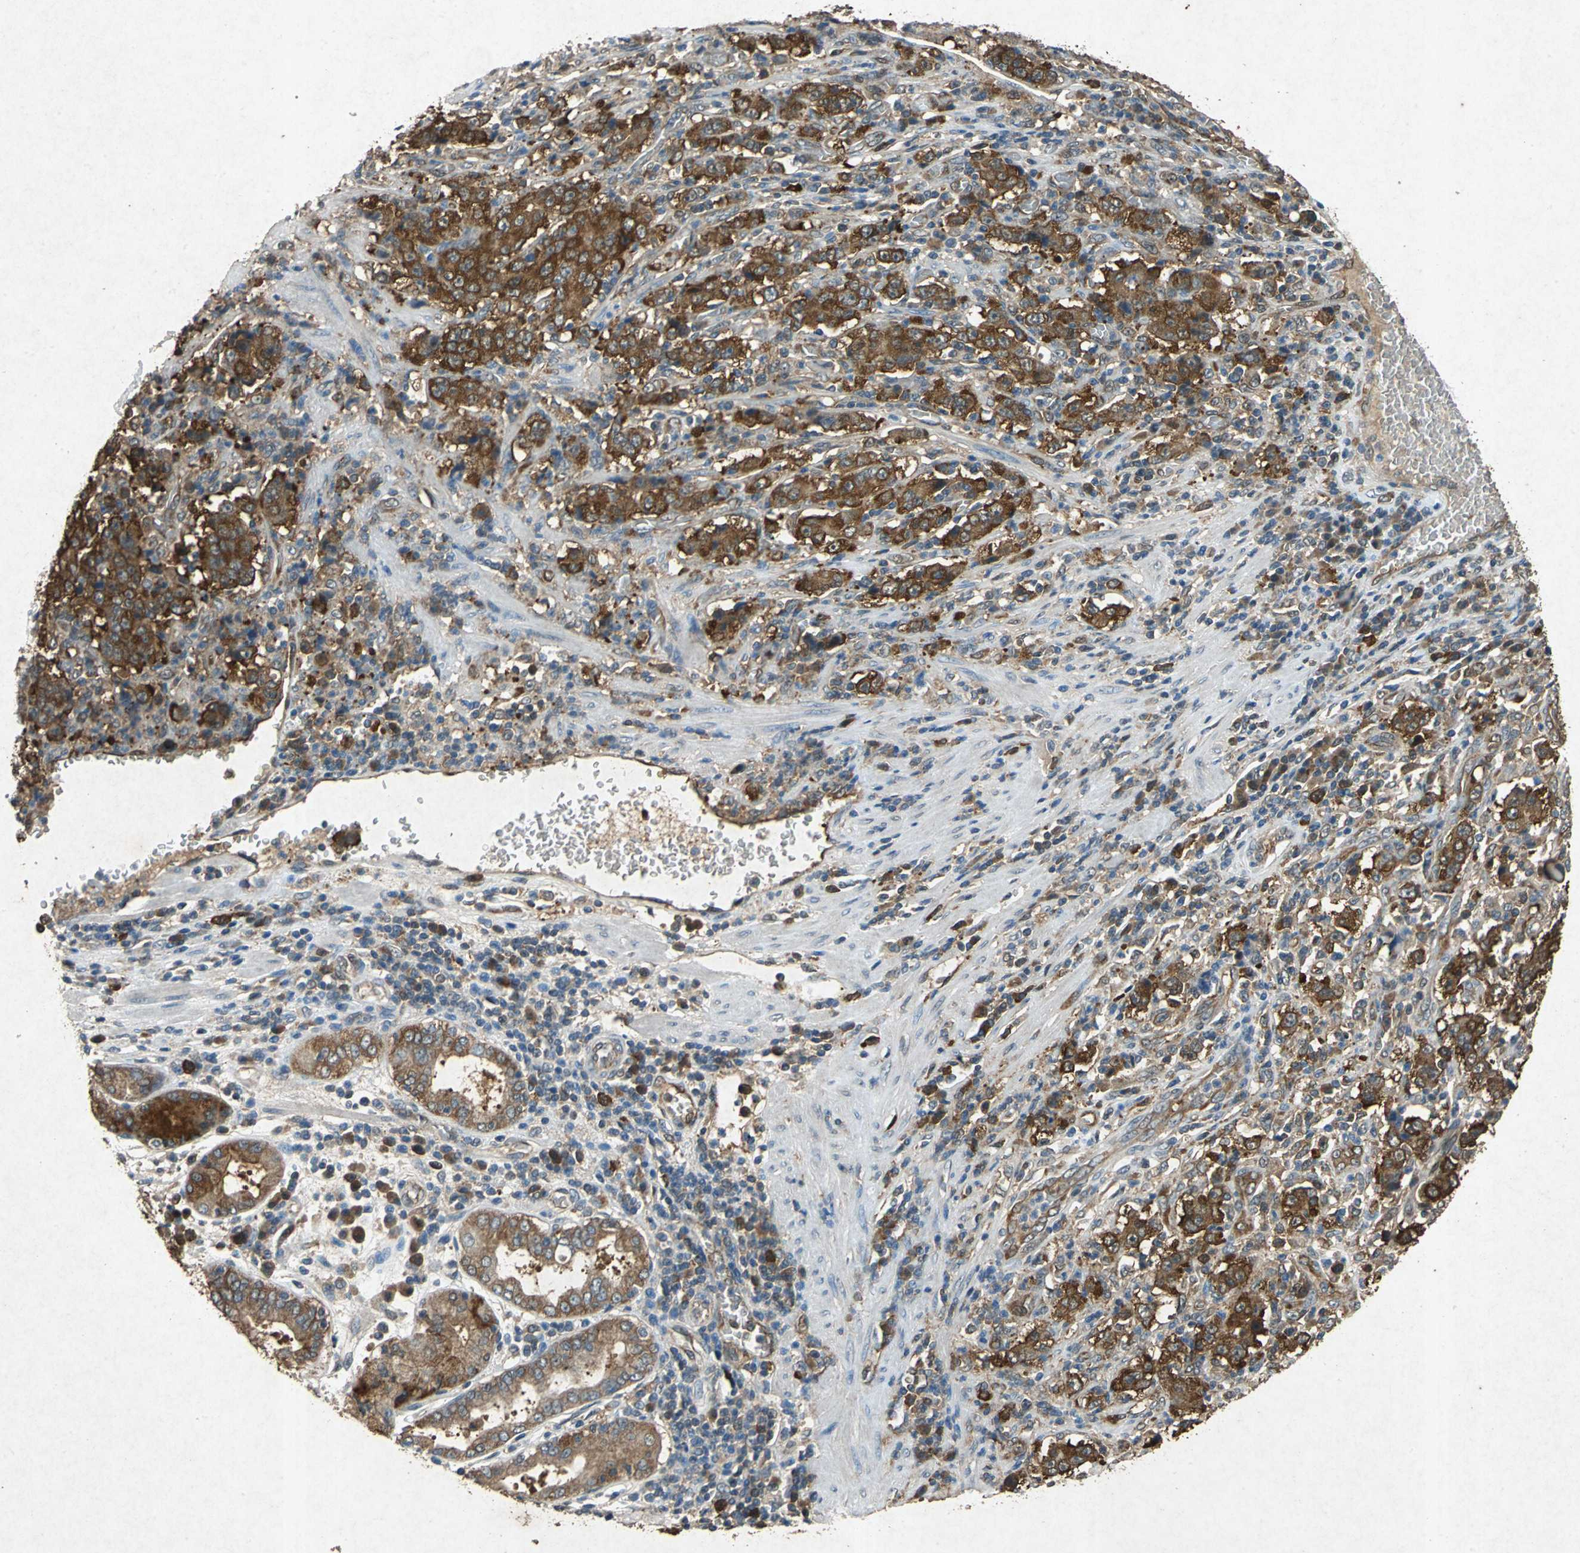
{"staining": {"intensity": "strong", "quantity": ">75%", "location": "cytoplasmic/membranous"}, "tissue": "stomach cancer", "cell_type": "Tumor cells", "image_type": "cancer", "snomed": [{"axis": "morphology", "description": "Normal tissue, NOS"}, {"axis": "morphology", "description": "Adenocarcinoma, NOS"}, {"axis": "topography", "description": "Stomach, upper"}, {"axis": "topography", "description": "Stomach"}], "caption": "Immunohistochemistry (IHC) micrograph of human adenocarcinoma (stomach) stained for a protein (brown), which demonstrates high levels of strong cytoplasmic/membranous expression in about >75% of tumor cells.", "gene": "HSP90AB1", "patient": {"sex": "male", "age": 59}}